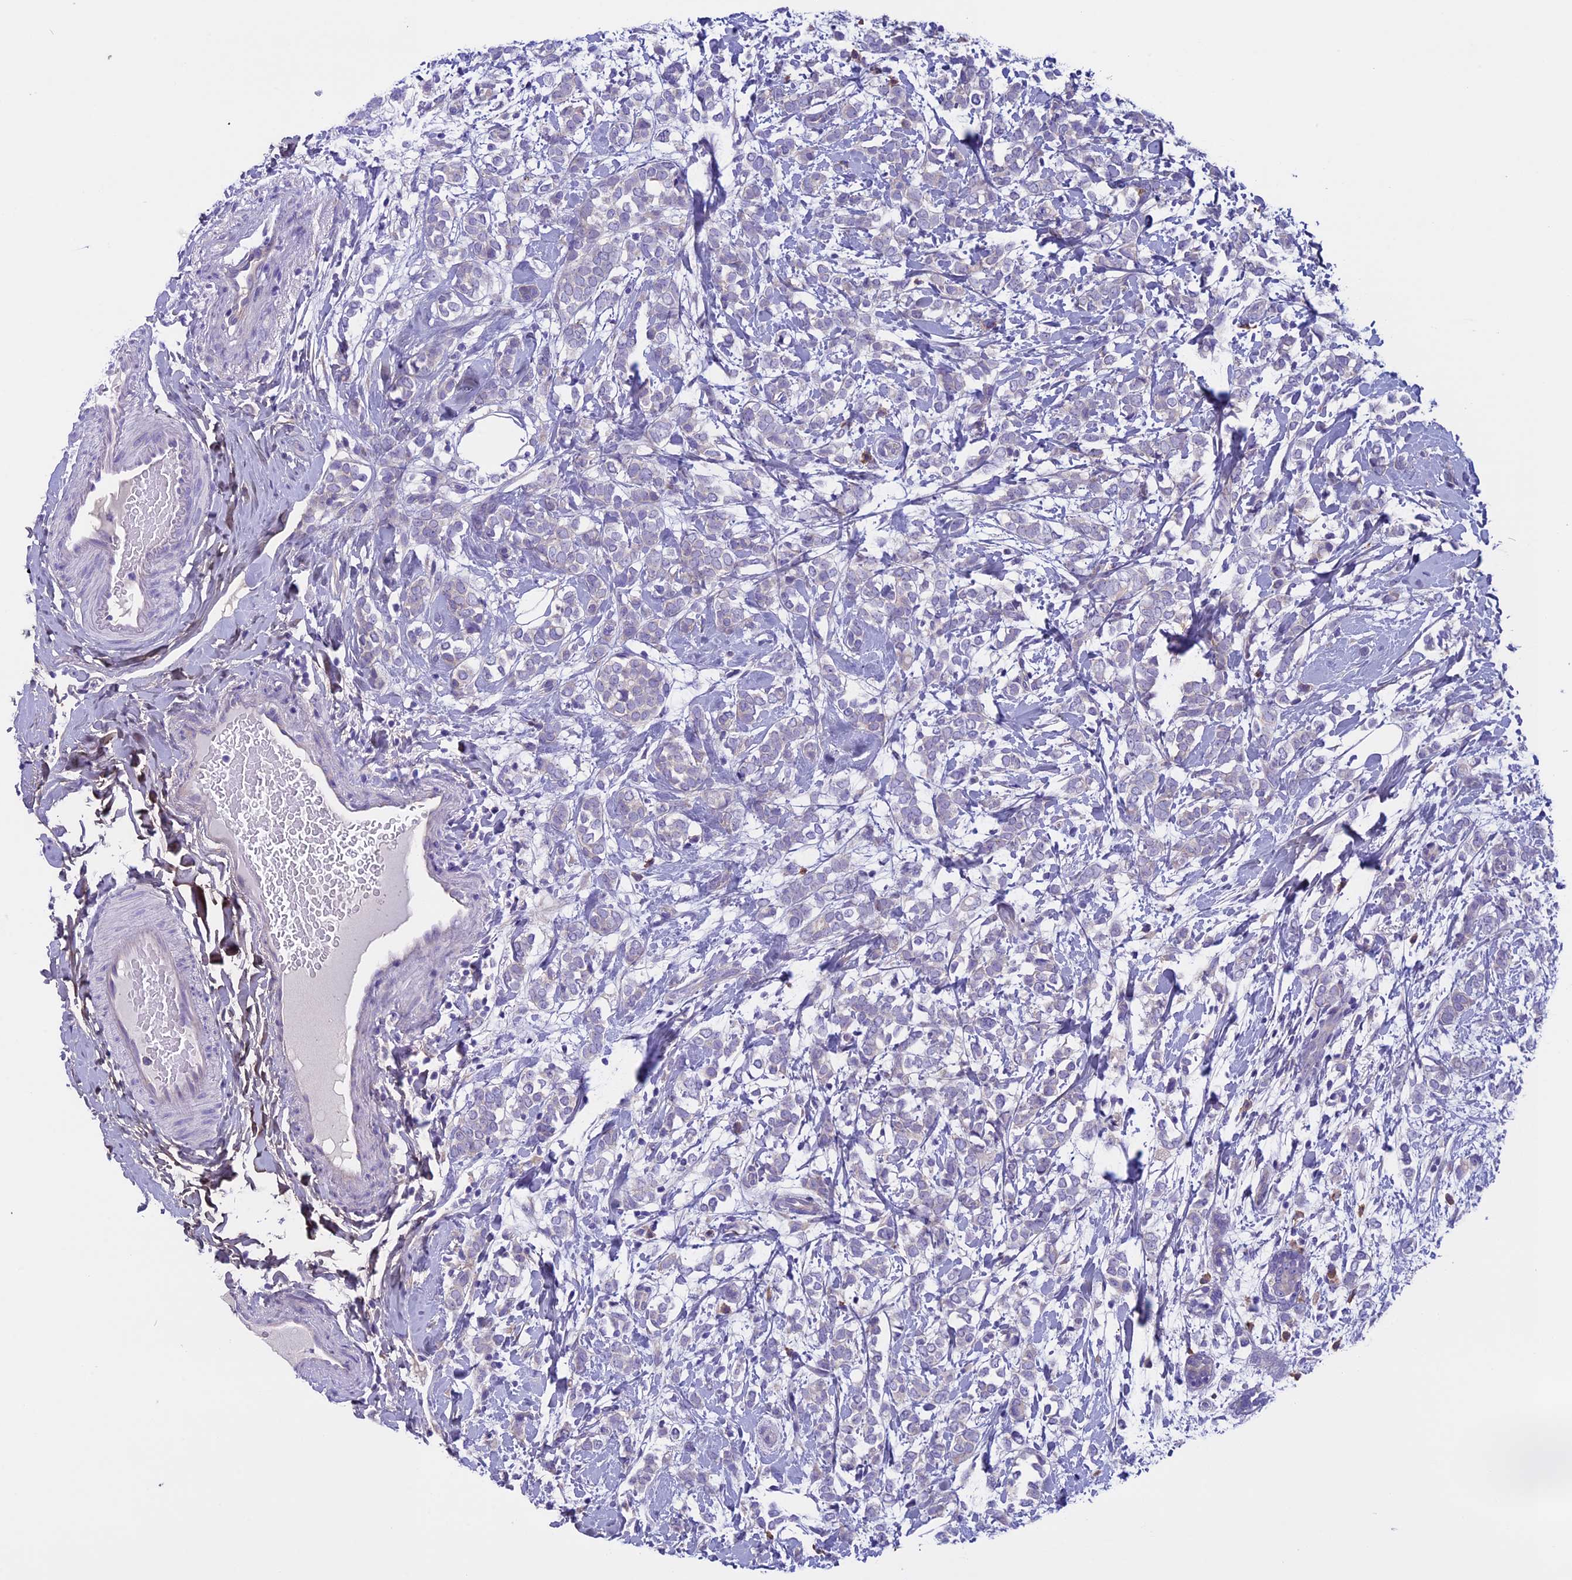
{"staining": {"intensity": "negative", "quantity": "none", "location": "none"}, "tissue": "breast cancer", "cell_type": "Tumor cells", "image_type": "cancer", "snomed": [{"axis": "morphology", "description": "Normal tissue, NOS"}, {"axis": "morphology", "description": "Lobular carcinoma"}, {"axis": "topography", "description": "Breast"}], "caption": "Immunohistochemical staining of human breast cancer shows no significant positivity in tumor cells. (Stains: DAB immunohistochemistry (IHC) with hematoxylin counter stain, Microscopy: brightfield microscopy at high magnification).", "gene": "DCTN5", "patient": {"sex": "female", "age": 47}}